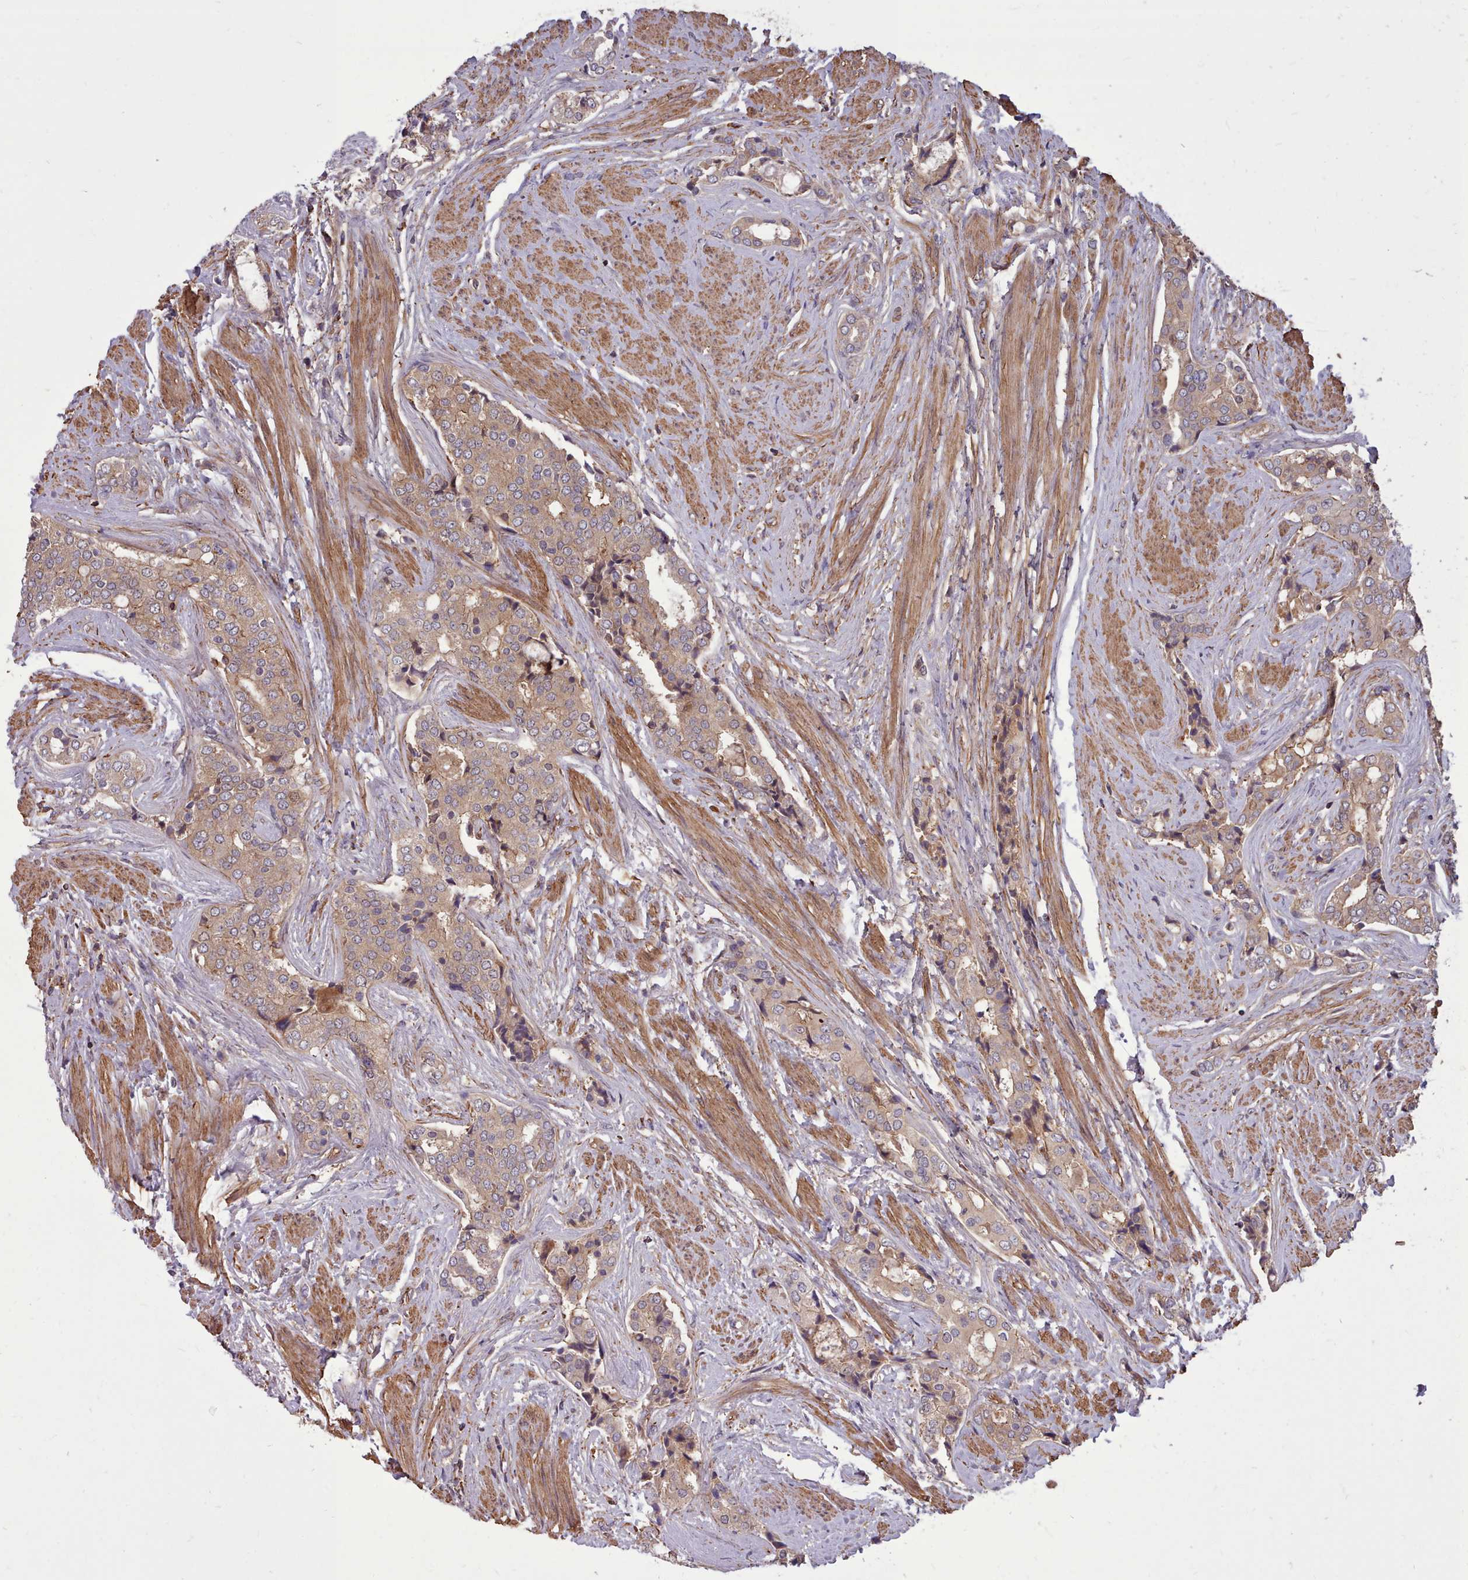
{"staining": {"intensity": "moderate", "quantity": ">75%", "location": "cytoplasmic/membranous"}, "tissue": "prostate cancer", "cell_type": "Tumor cells", "image_type": "cancer", "snomed": [{"axis": "morphology", "description": "Adenocarcinoma, High grade"}, {"axis": "topography", "description": "Prostate"}], "caption": "This is an image of immunohistochemistry (IHC) staining of prostate cancer, which shows moderate staining in the cytoplasmic/membranous of tumor cells.", "gene": "STUB1", "patient": {"sex": "male", "age": 71}}